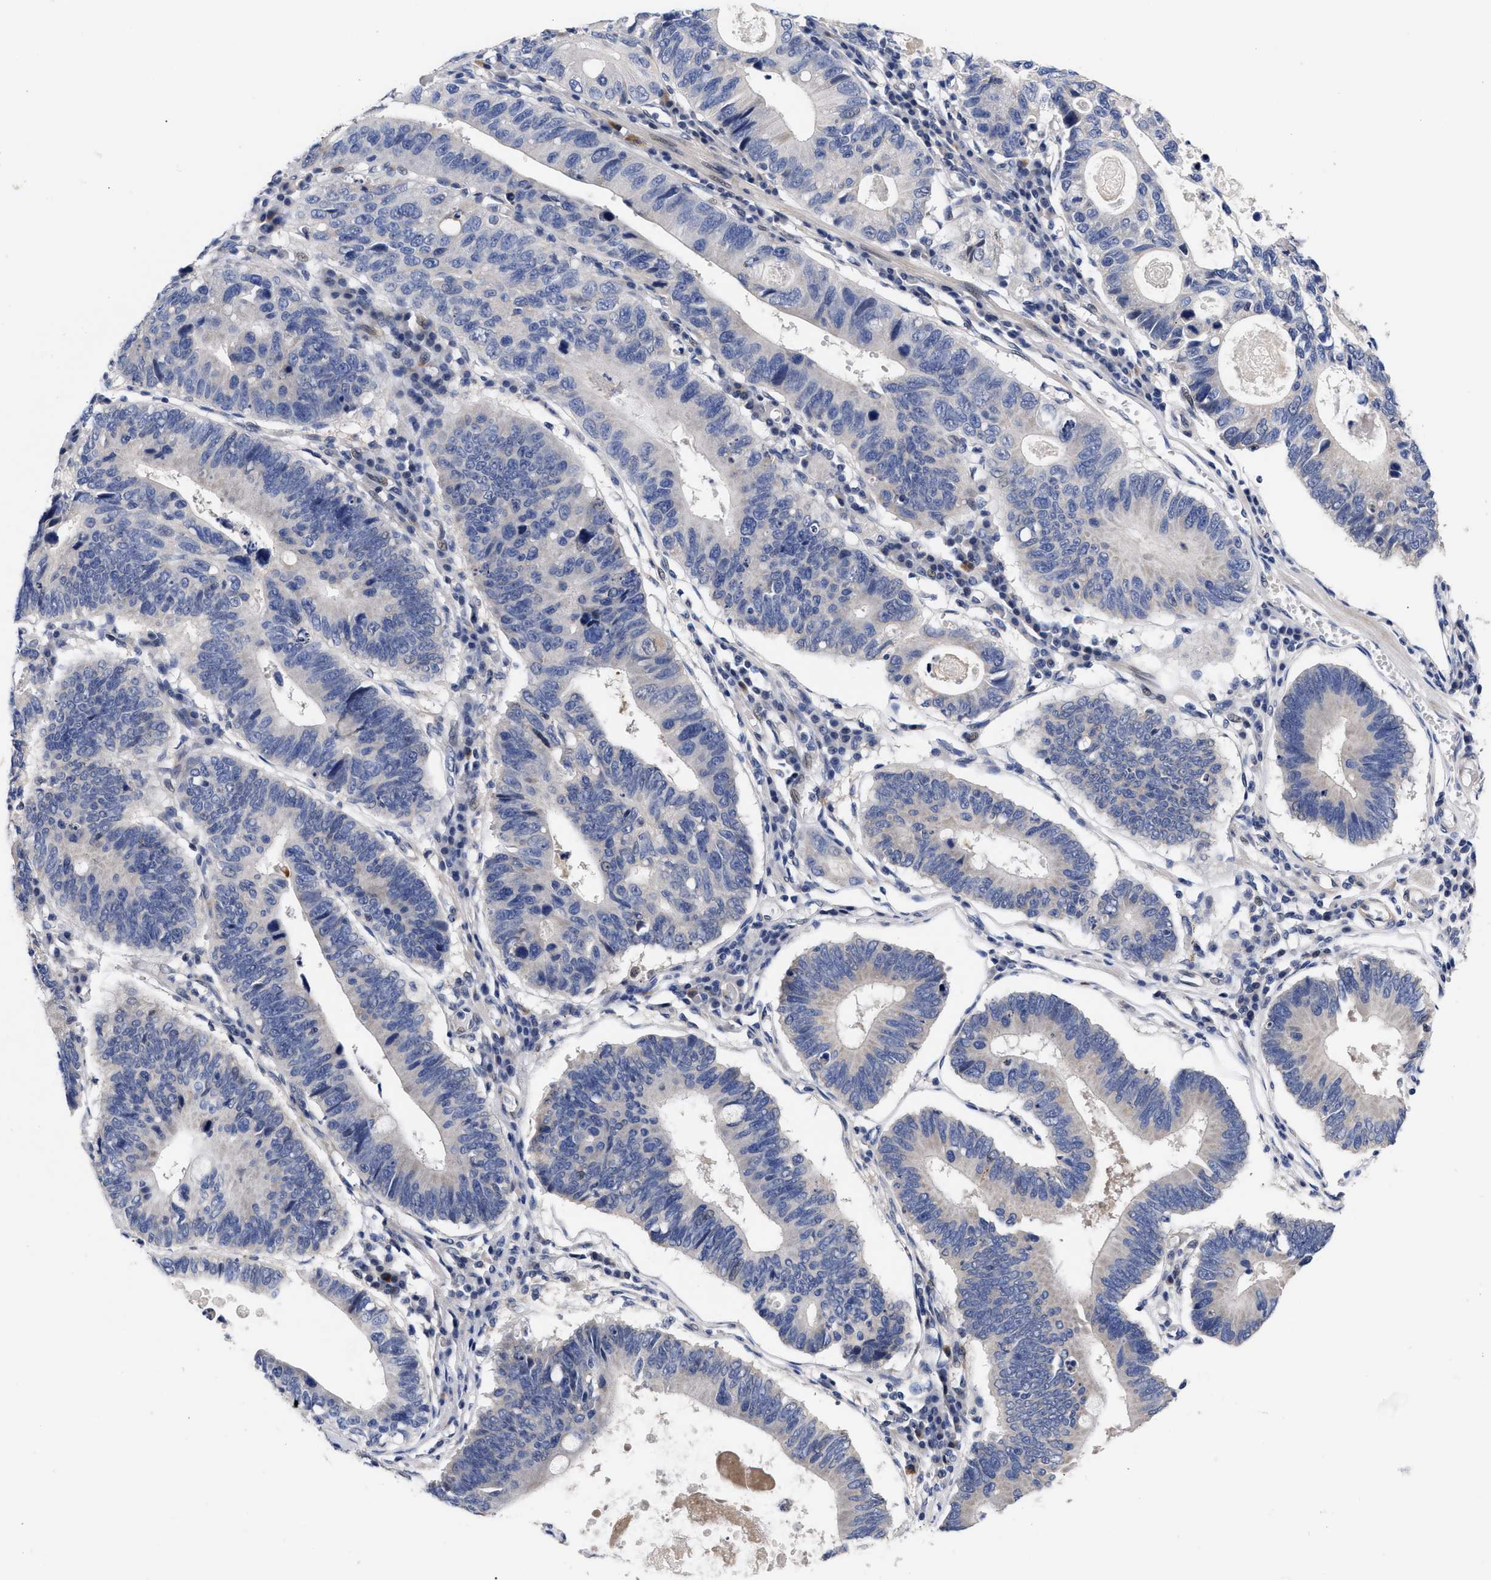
{"staining": {"intensity": "negative", "quantity": "none", "location": "none"}, "tissue": "stomach cancer", "cell_type": "Tumor cells", "image_type": "cancer", "snomed": [{"axis": "morphology", "description": "Adenocarcinoma, NOS"}, {"axis": "topography", "description": "Stomach"}], "caption": "Immunohistochemistry (IHC) of stomach cancer exhibits no staining in tumor cells.", "gene": "CCN5", "patient": {"sex": "male", "age": 59}}